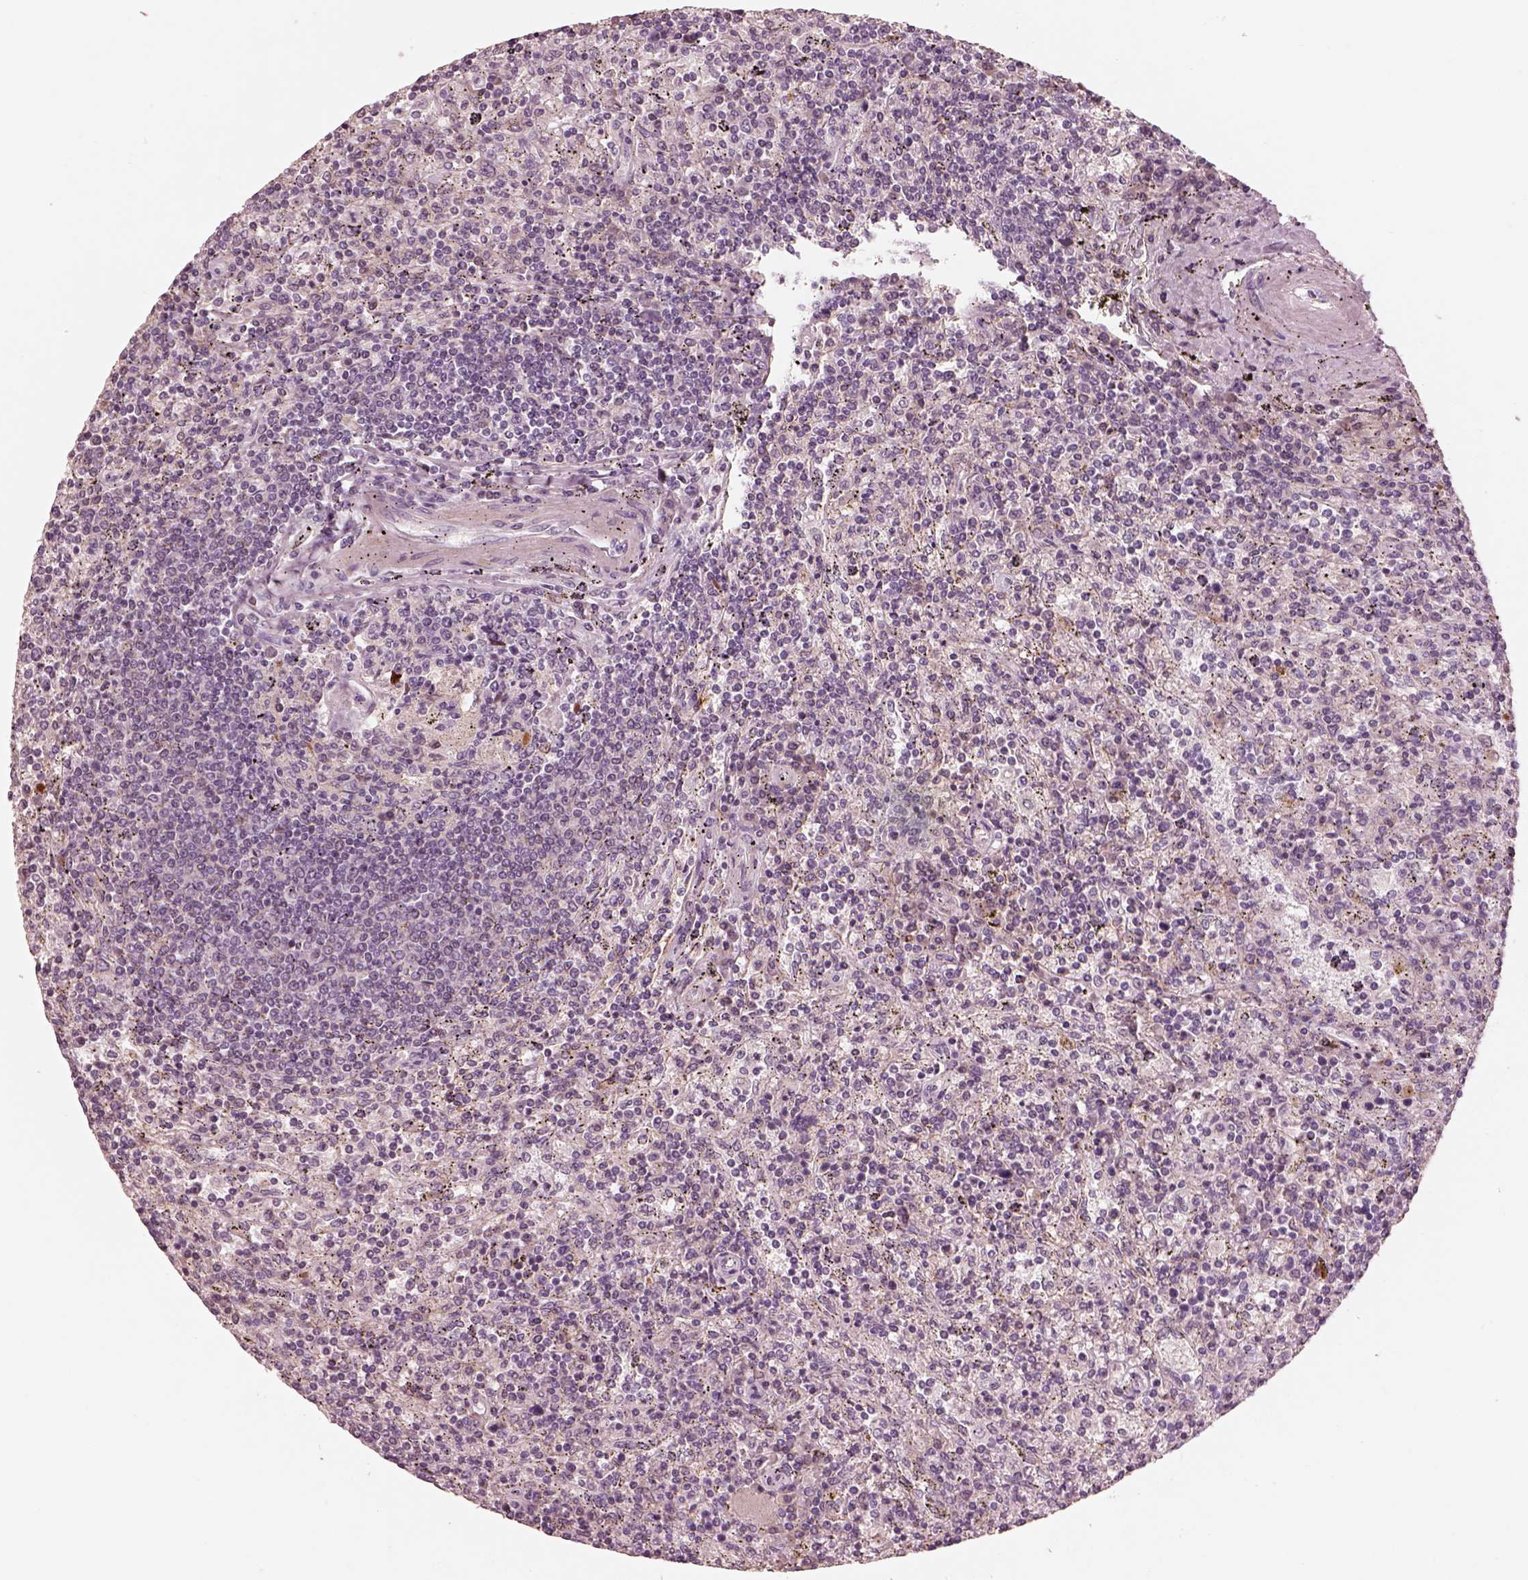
{"staining": {"intensity": "negative", "quantity": "none", "location": "none"}, "tissue": "lymphoma", "cell_type": "Tumor cells", "image_type": "cancer", "snomed": [{"axis": "morphology", "description": "Malignant lymphoma, non-Hodgkin's type, Low grade"}, {"axis": "topography", "description": "Spleen"}], "caption": "Tumor cells show no significant expression in low-grade malignant lymphoma, non-Hodgkin's type. (DAB (3,3'-diaminobenzidine) IHC visualized using brightfield microscopy, high magnification).", "gene": "KCNA2", "patient": {"sex": "male", "age": 62}}